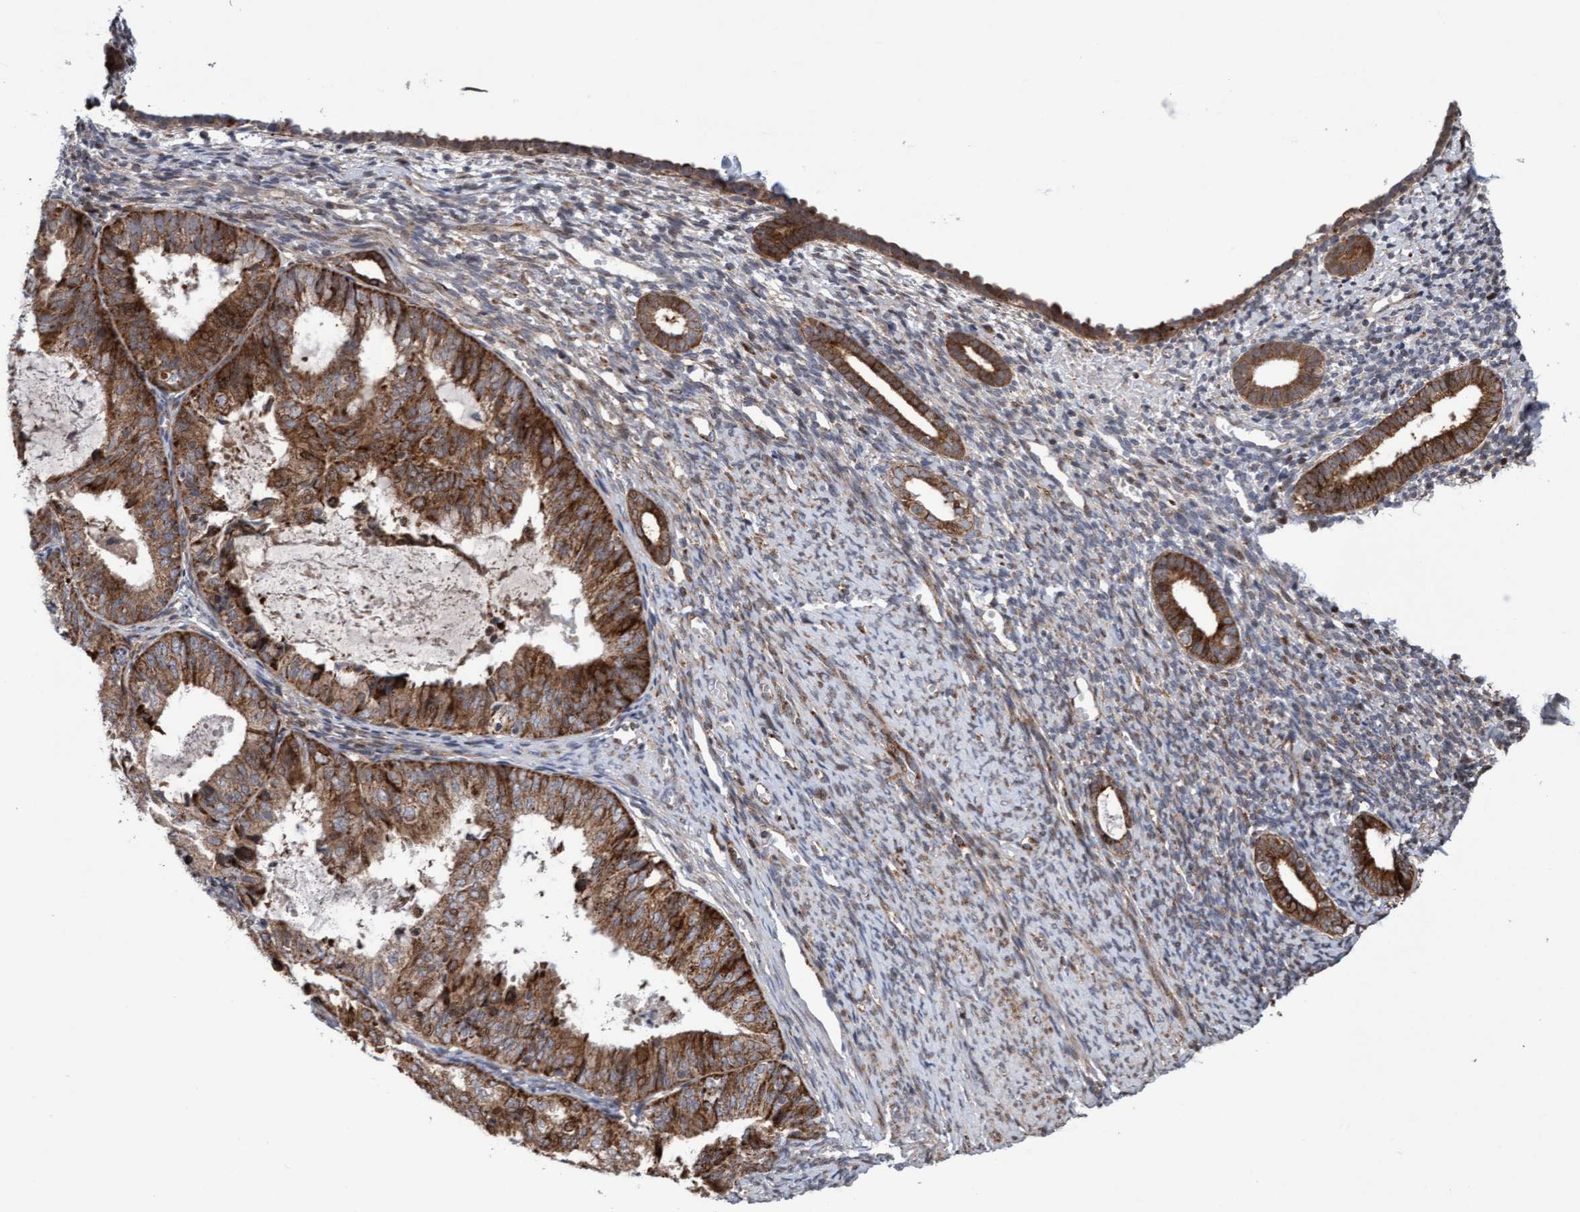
{"staining": {"intensity": "weak", "quantity": "25%-75%", "location": "cytoplasmic/membranous"}, "tissue": "endometrium", "cell_type": "Cells in endometrial stroma", "image_type": "normal", "snomed": [{"axis": "morphology", "description": "Normal tissue, NOS"}, {"axis": "morphology", "description": "Adenocarcinoma, NOS"}, {"axis": "topography", "description": "Endometrium"}], "caption": "Approximately 25%-75% of cells in endometrial stroma in normal human endometrium demonstrate weak cytoplasmic/membranous protein staining as visualized by brown immunohistochemical staining.", "gene": "PECR", "patient": {"sex": "female", "age": 57}}